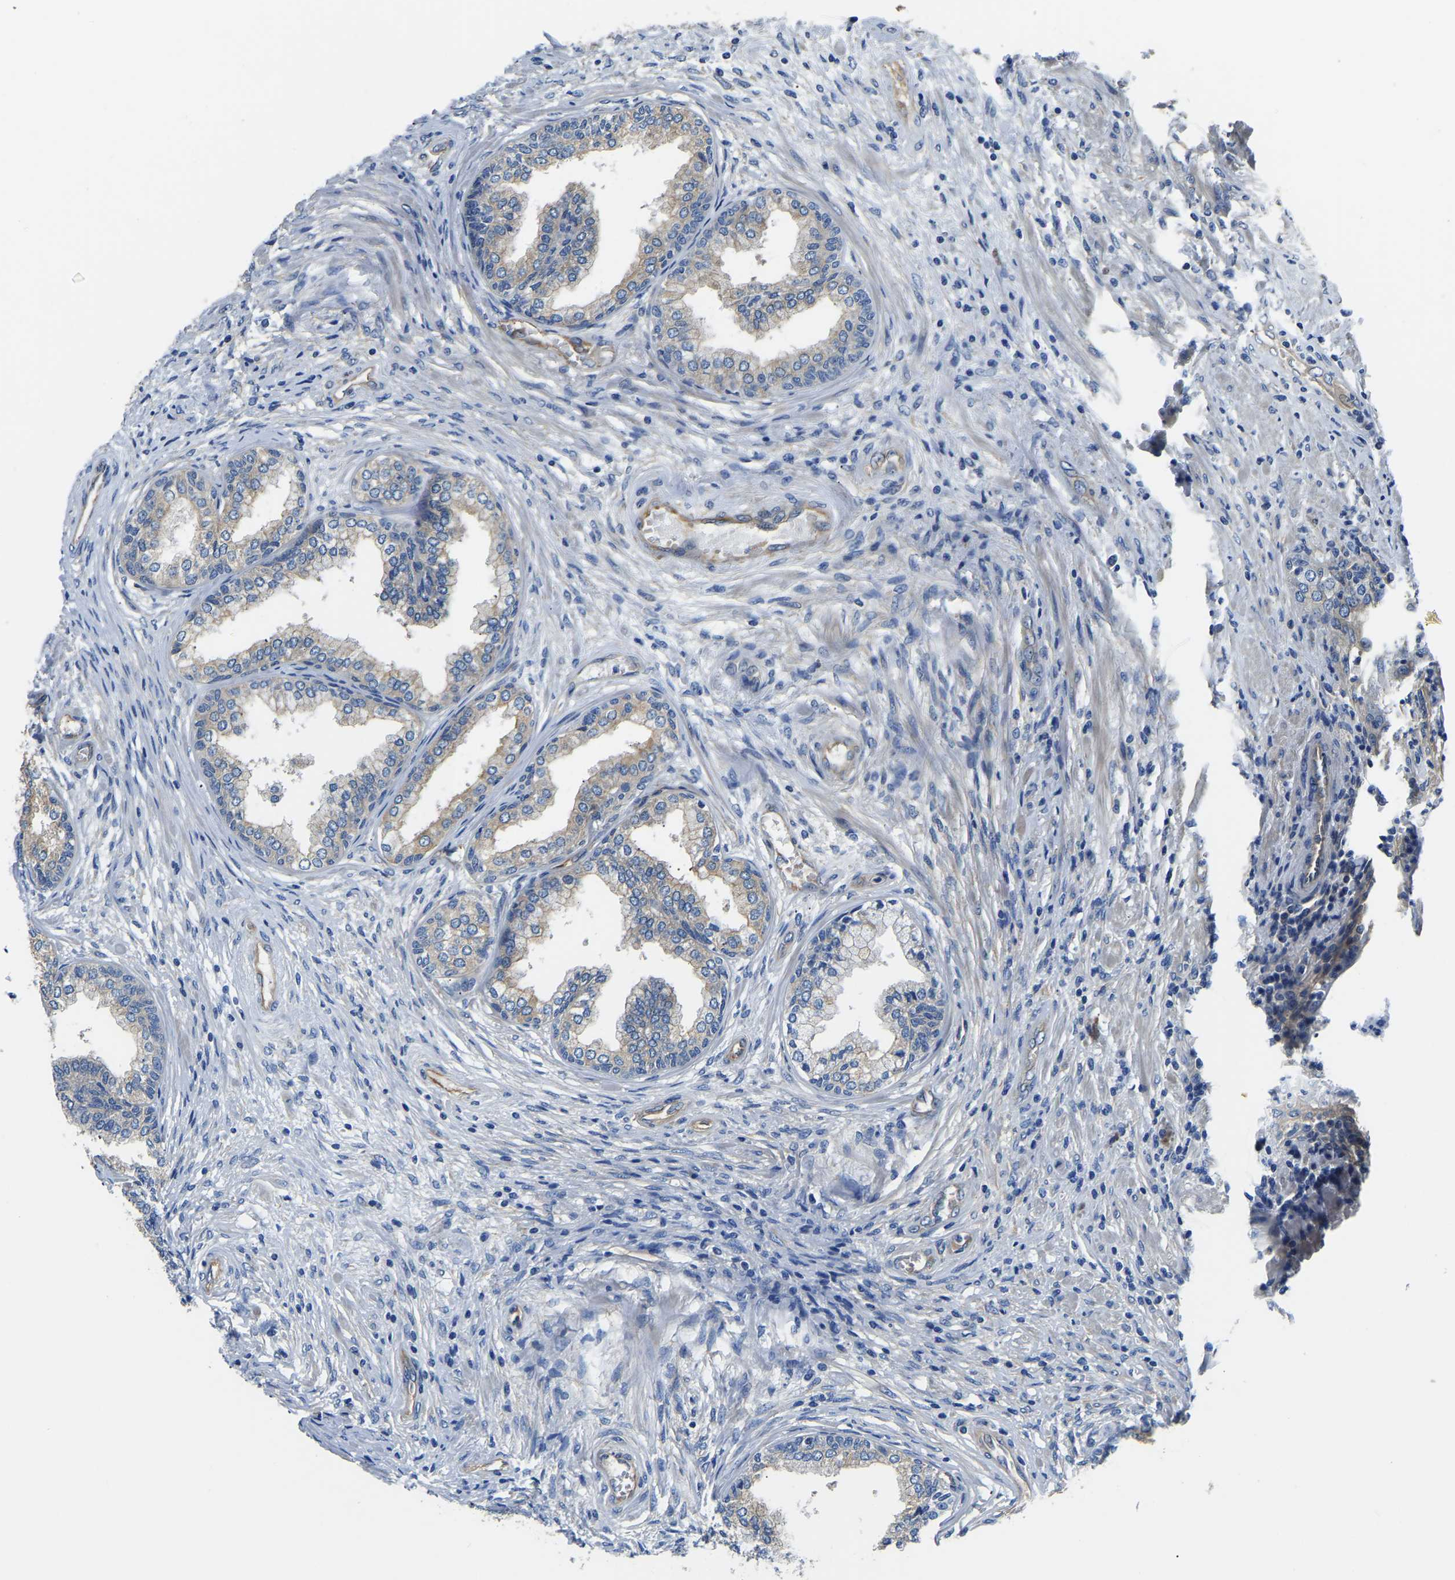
{"staining": {"intensity": "moderate", "quantity": ">75%", "location": "cytoplasmic/membranous"}, "tissue": "prostate", "cell_type": "Glandular cells", "image_type": "normal", "snomed": [{"axis": "morphology", "description": "Normal tissue, NOS"}, {"axis": "topography", "description": "Prostate"}], "caption": "This micrograph displays IHC staining of normal prostate, with medium moderate cytoplasmic/membranous expression in about >75% of glandular cells.", "gene": "CSDE1", "patient": {"sex": "male", "age": 76}}